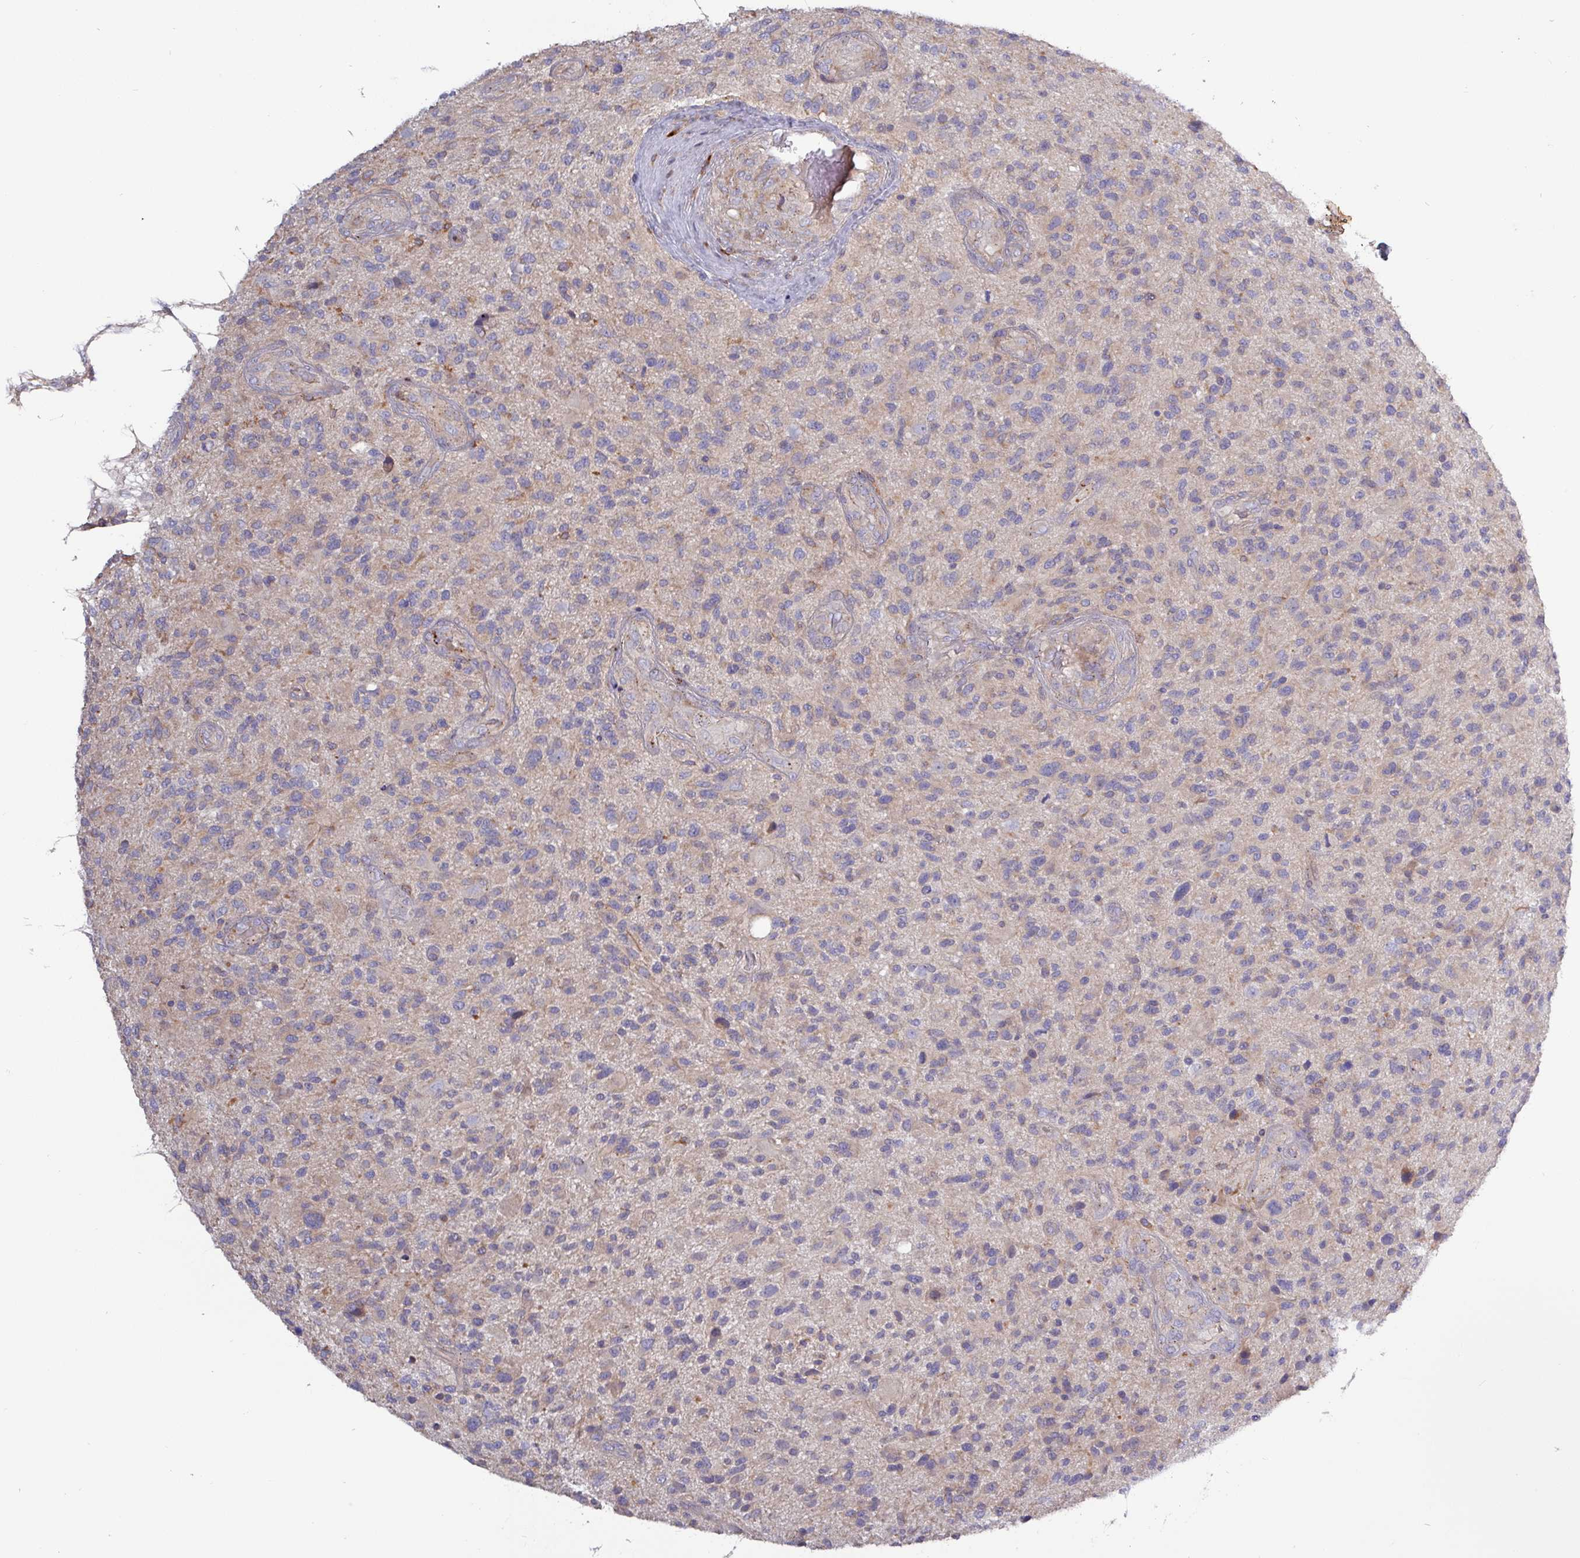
{"staining": {"intensity": "negative", "quantity": "none", "location": "none"}, "tissue": "glioma", "cell_type": "Tumor cells", "image_type": "cancer", "snomed": [{"axis": "morphology", "description": "Glioma, malignant, High grade"}, {"axis": "topography", "description": "Brain"}], "caption": "An immunohistochemistry (IHC) histopathology image of glioma is shown. There is no staining in tumor cells of glioma. (Brightfield microscopy of DAB (3,3'-diaminobenzidine) IHC at high magnification).", "gene": "PLIN2", "patient": {"sex": "male", "age": 47}}